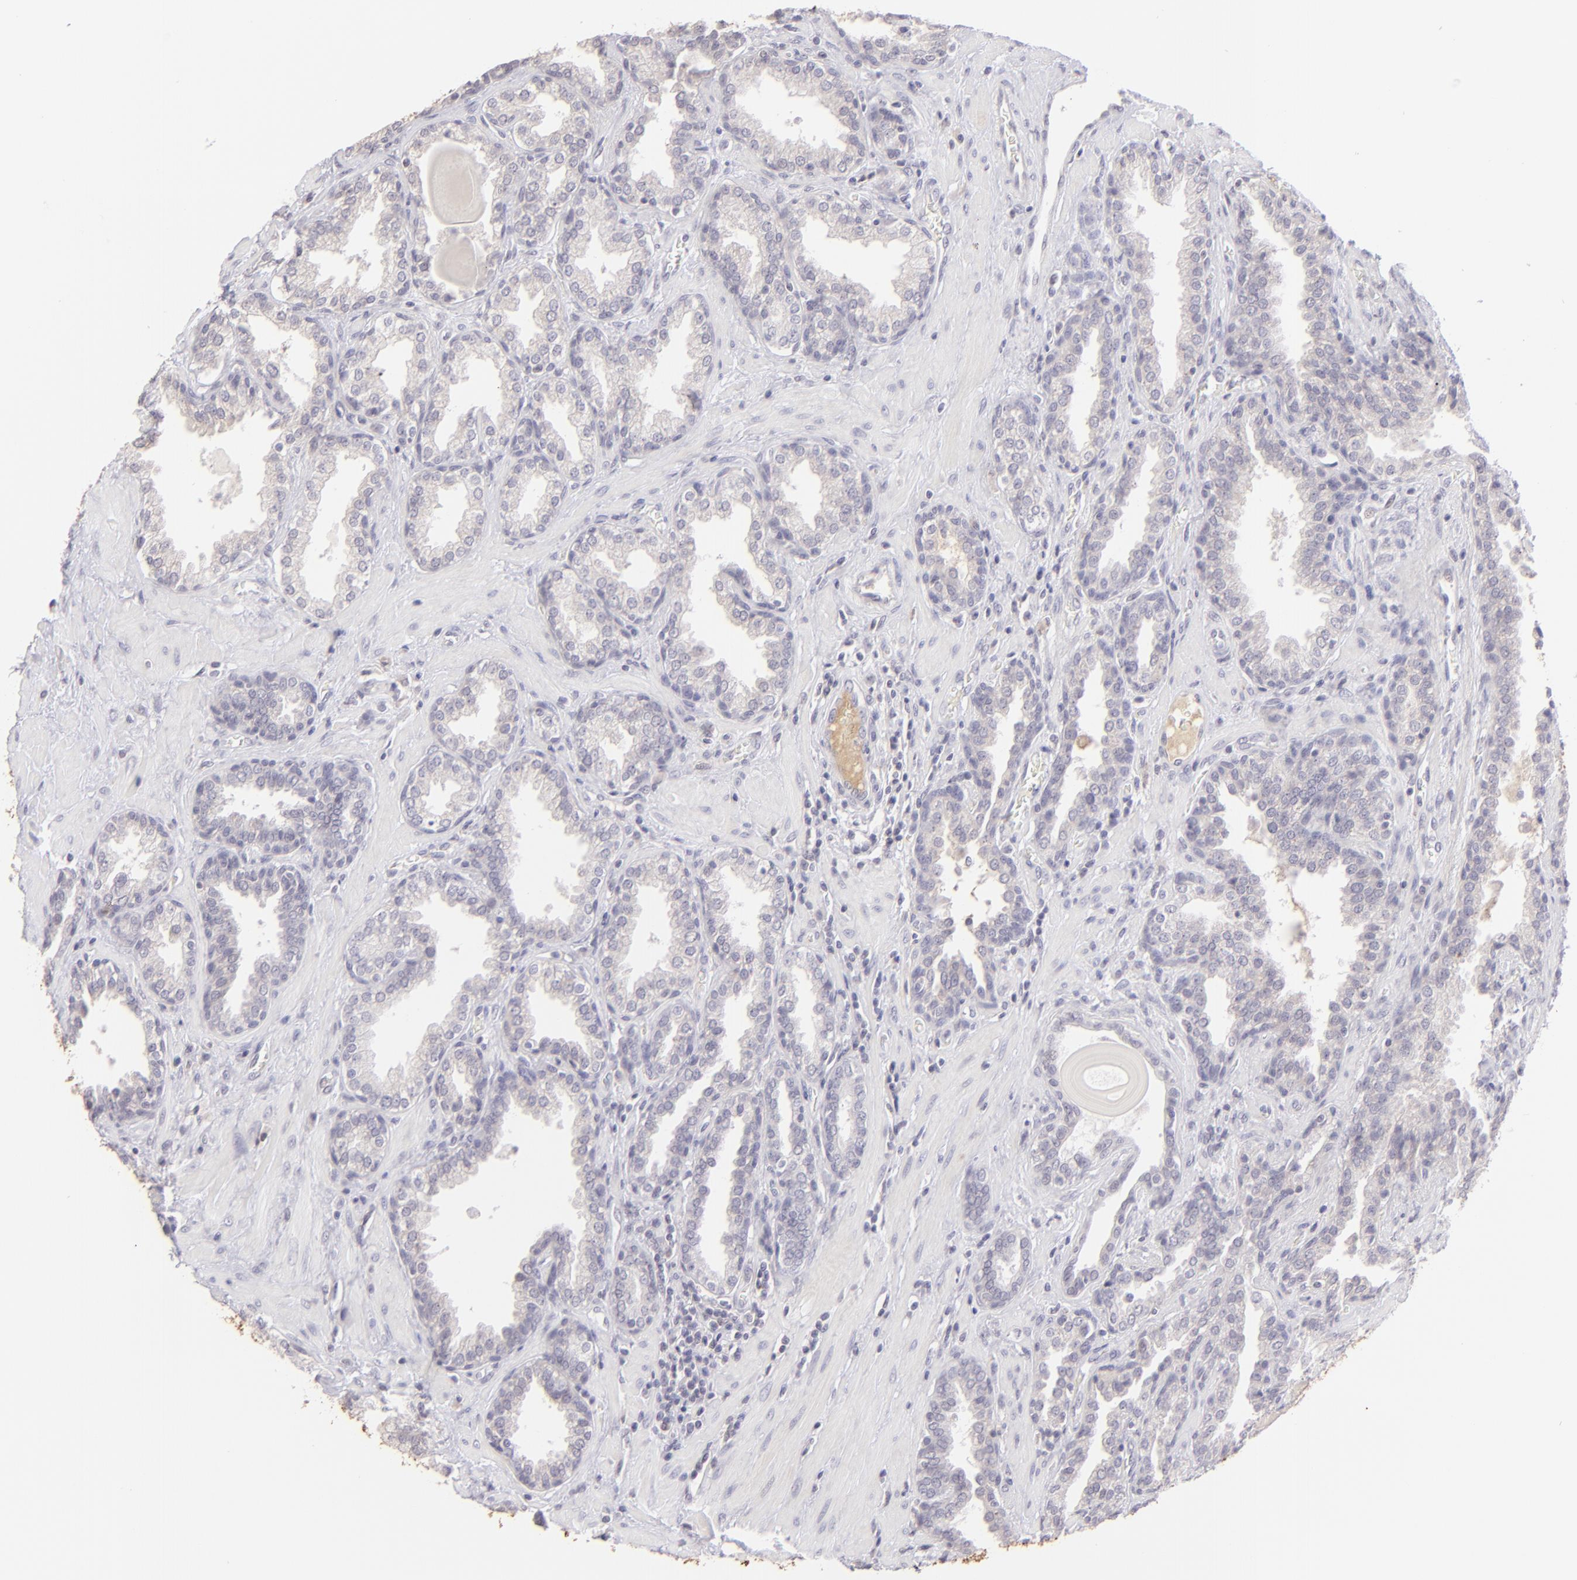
{"staining": {"intensity": "negative", "quantity": "none", "location": "none"}, "tissue": "prostate", "cell_type": "Glandular cells", "image_type": "normal", "snomed": [{"axis": "morphology", "description": "Normal tissue, NOS"}, {"axis": "topography", "description": "Prostate"}], "caption": "There is no significant staining in glandular cells of prostate. (DAB (3,3'-diaminobenzidine) immunohistochemistry visualized using brightfield microscopy, high magnification).", "gene": "MAGEA1", "patient": {"sex": "male", "age": 51}}